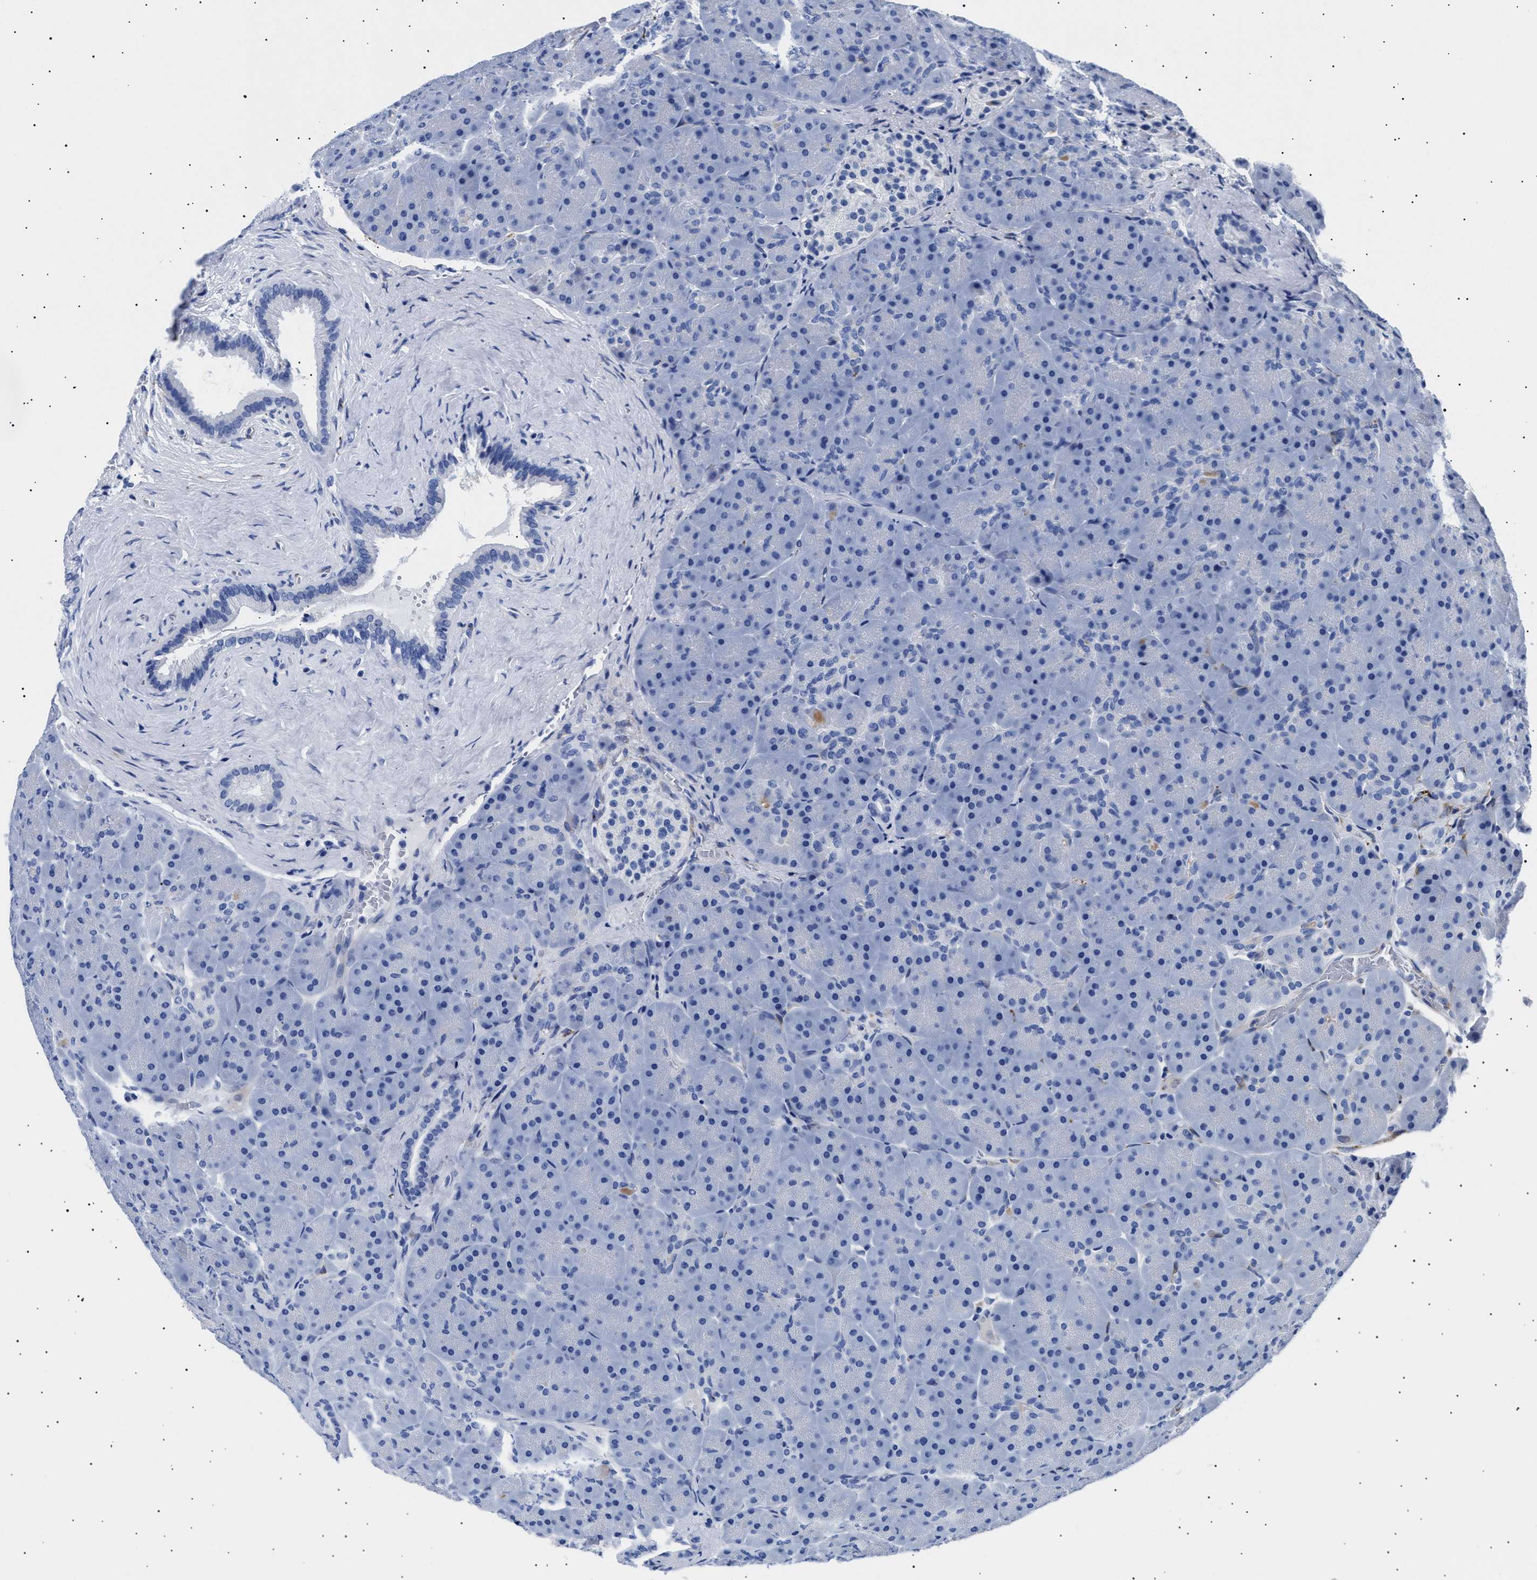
{"staining": {"intensity": "negative", "quantity": "none", "location": "none"}, "tissue": "pancreas", "cell_type": "Exocrine glandular cells", "image_type": "normal", "snomed": [{"axis": "morphology", "description": "Normal tissue, NOS"}, {"axis": "topography", "description": "Pancreas"}], "caption": "This is an immunohistochemistry histopathology image of benign human pancreas. There is no staining in exocrine glandular cells.", "gene": "HEMGN", "patient": {"sex": "male", "age": 66}}